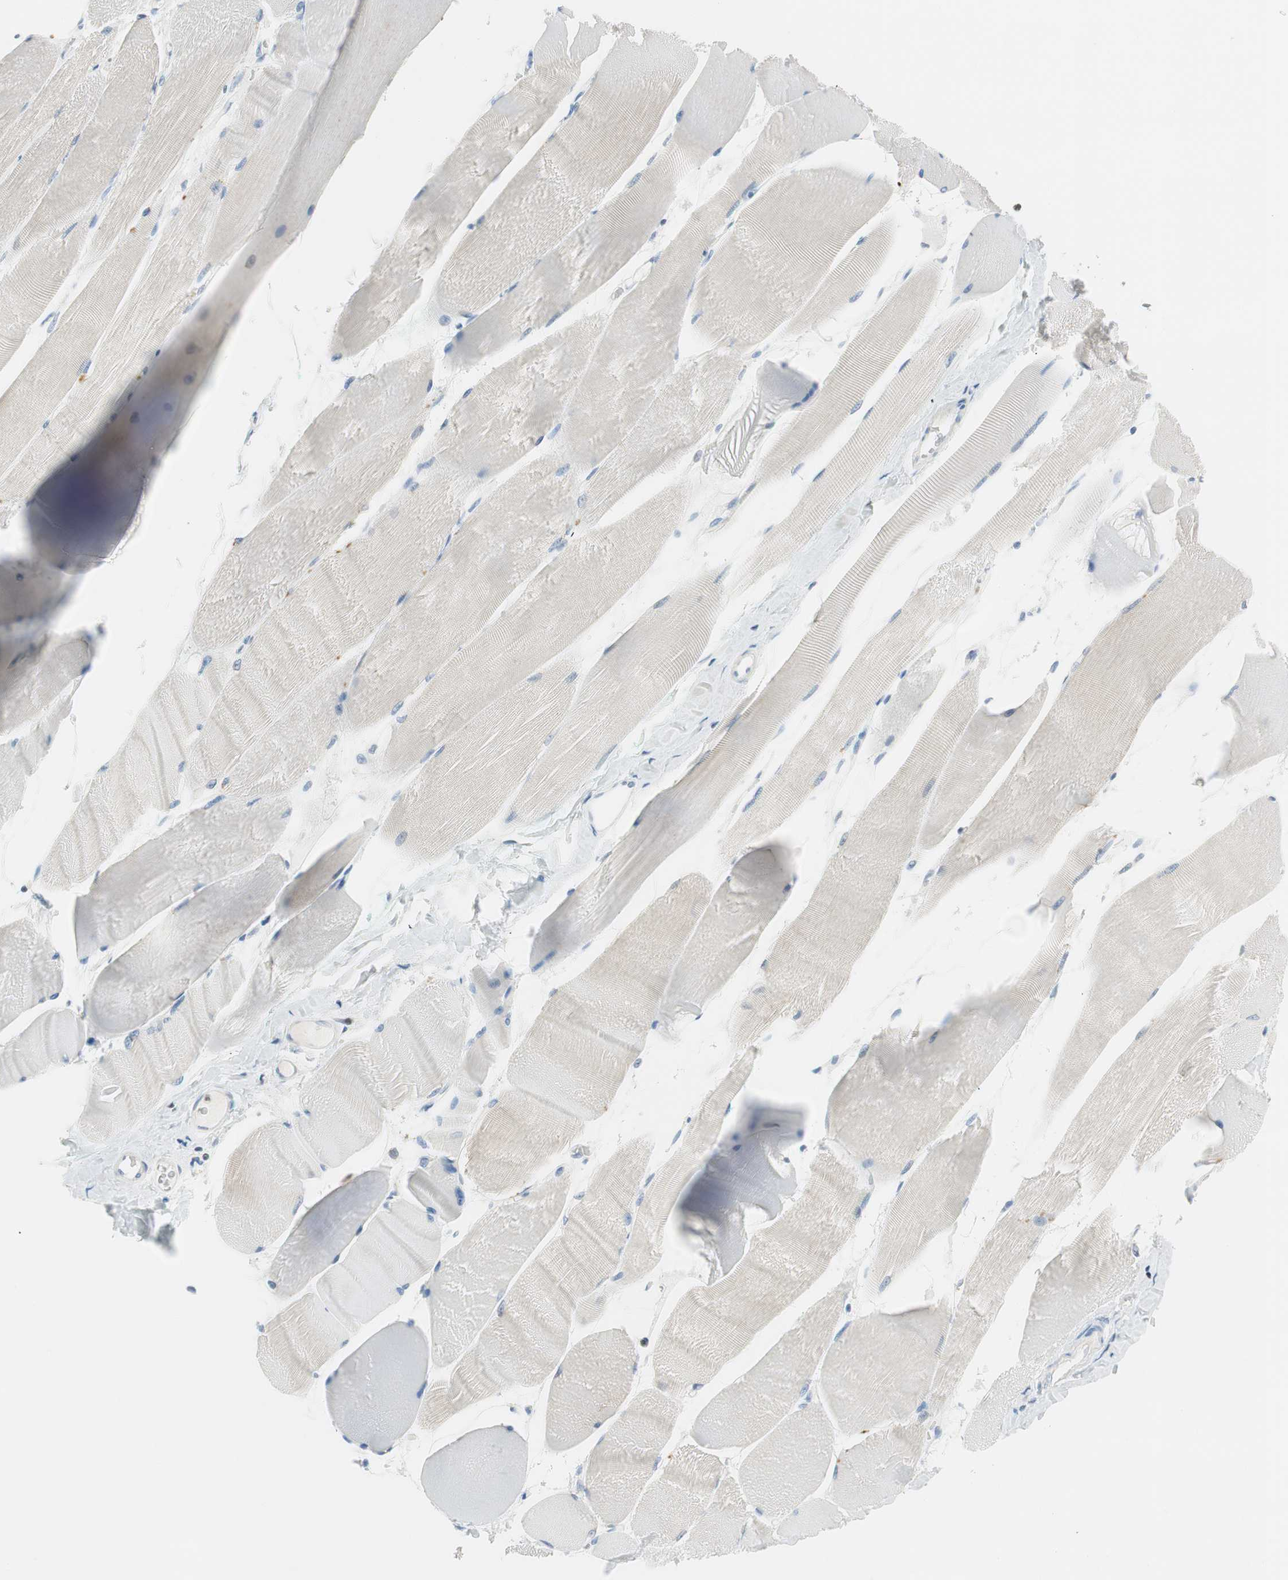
{"staining": {"intensity": "negative", "quantity": "none", "location": "none"}, "tissue": "skeletal muscle", "cell_type": "Myocytes", "image_type": "normal", "snomed": [{"axis": "morphology", "description": "Normal tissue, NOS"}, {"axis": "morphology", "description": "Squamous cell carcinoma, NOS"}, {"axis": "topography", "description": "Skeletal muscle"}], "caption": "The histopathology image exhibits no staining of myocytes in normal skeletal muscle. Brightfield microscopy of IHC stained with DAB (3,3'-diaminobenzidine) (brown) and hematoxylin (blue), captured at high magnification.", "gene": "EZH2", "patient": {"sex": "male", "age": 51}}